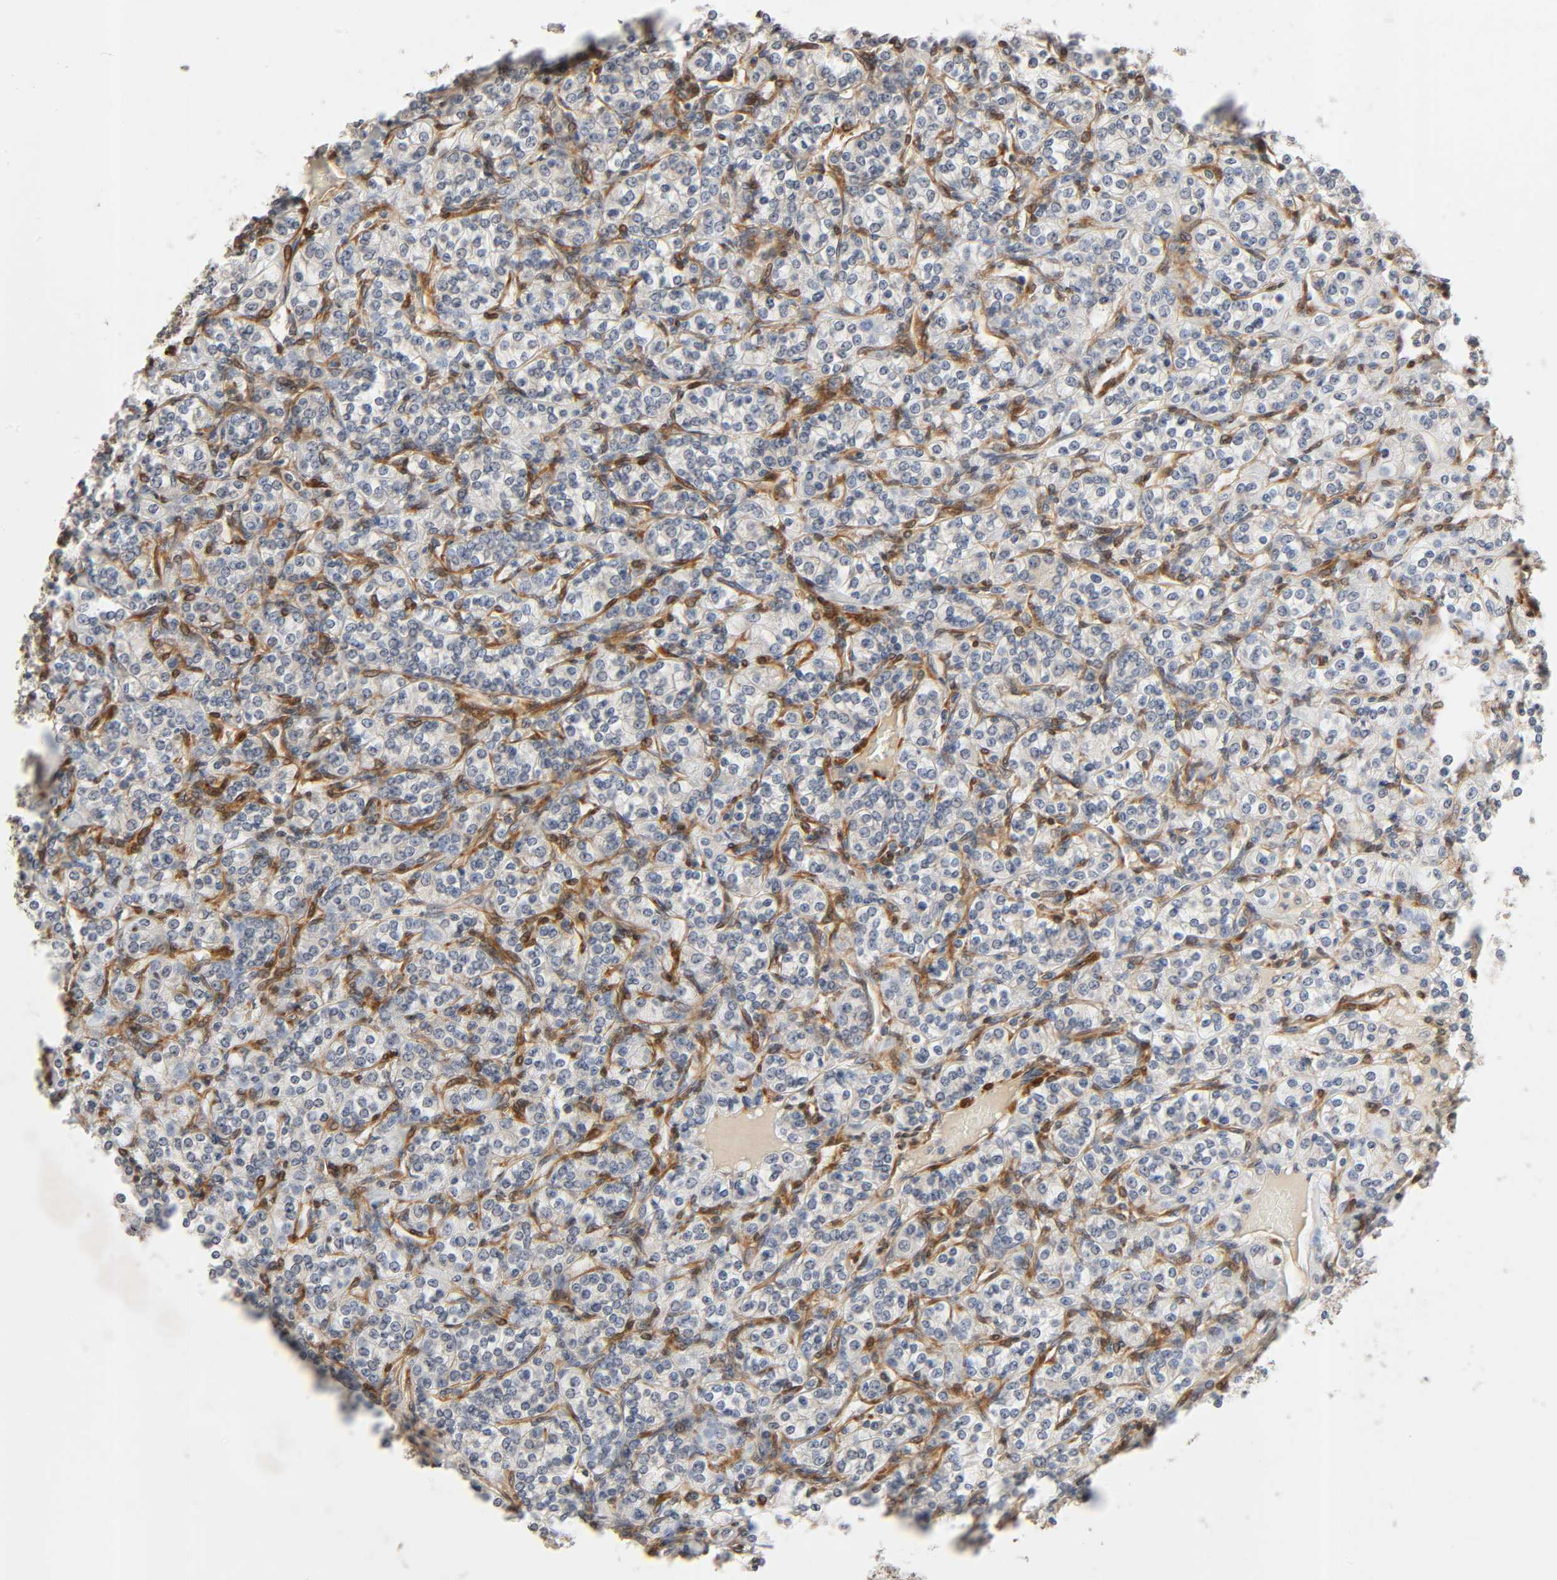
{"staining": {"intensity": "weak", "quantity": "<25%", "location": "cytoplasmic/membranous"}, "tissue": "renal cancer", "cell_type": "Tumor cells", "image_type": "cancer", "snomed": [{"axis": "morphology", "description": "Adenocarcinoma, NOS"}, {"axis": "topography", "description": "Kidney"}], "caption": "Adenocarcinoma (renal) was stained to show a protein in brown. There is no significant staining in tumor cells.", "gene": "PTK2", "patient": {"sex": "male", "age": 77}}